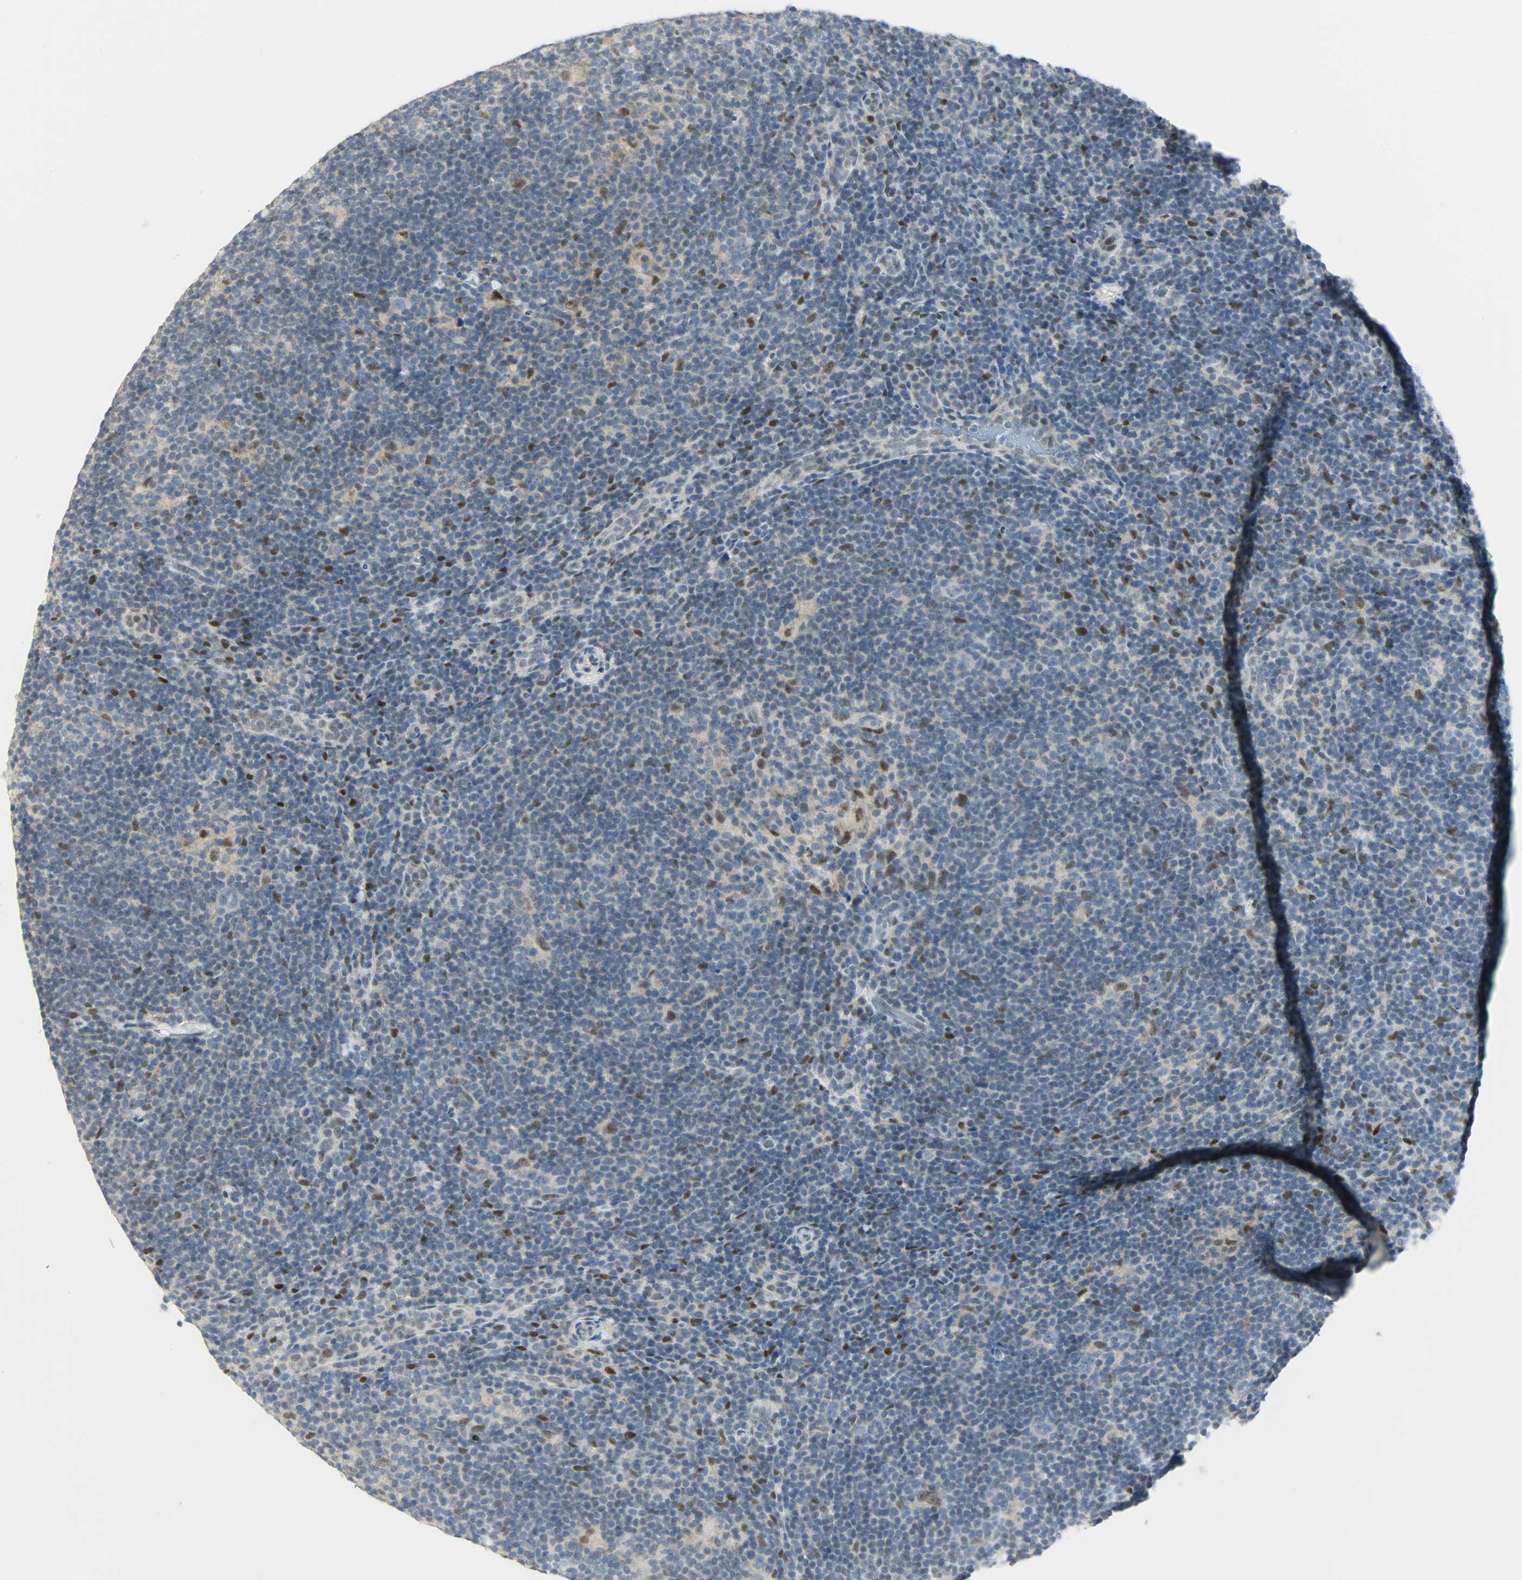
{"staining": {"intensity": "moderate", "quantity": "<25%", "location": "nuclear"}, "tissue": "lymphoma", "cell_type": "Tumor cells", "image_type": "cancer", "snomed": [{"axis": "morphology", "description": "Hodgkin's disease, NOS"}, {"axis": "topography", "description": "Lymph node"}], "caption": "The micrograph shows immunohistochemical staining of Hodgkin's disease. There is moderate nuclear expression is identified in about <25% of tumor cells. (brown staining indicates protein expression, while blue staining denotes nuclei).", "gene": "PPARG", "patient": {"sex": "female", "age": 57}}